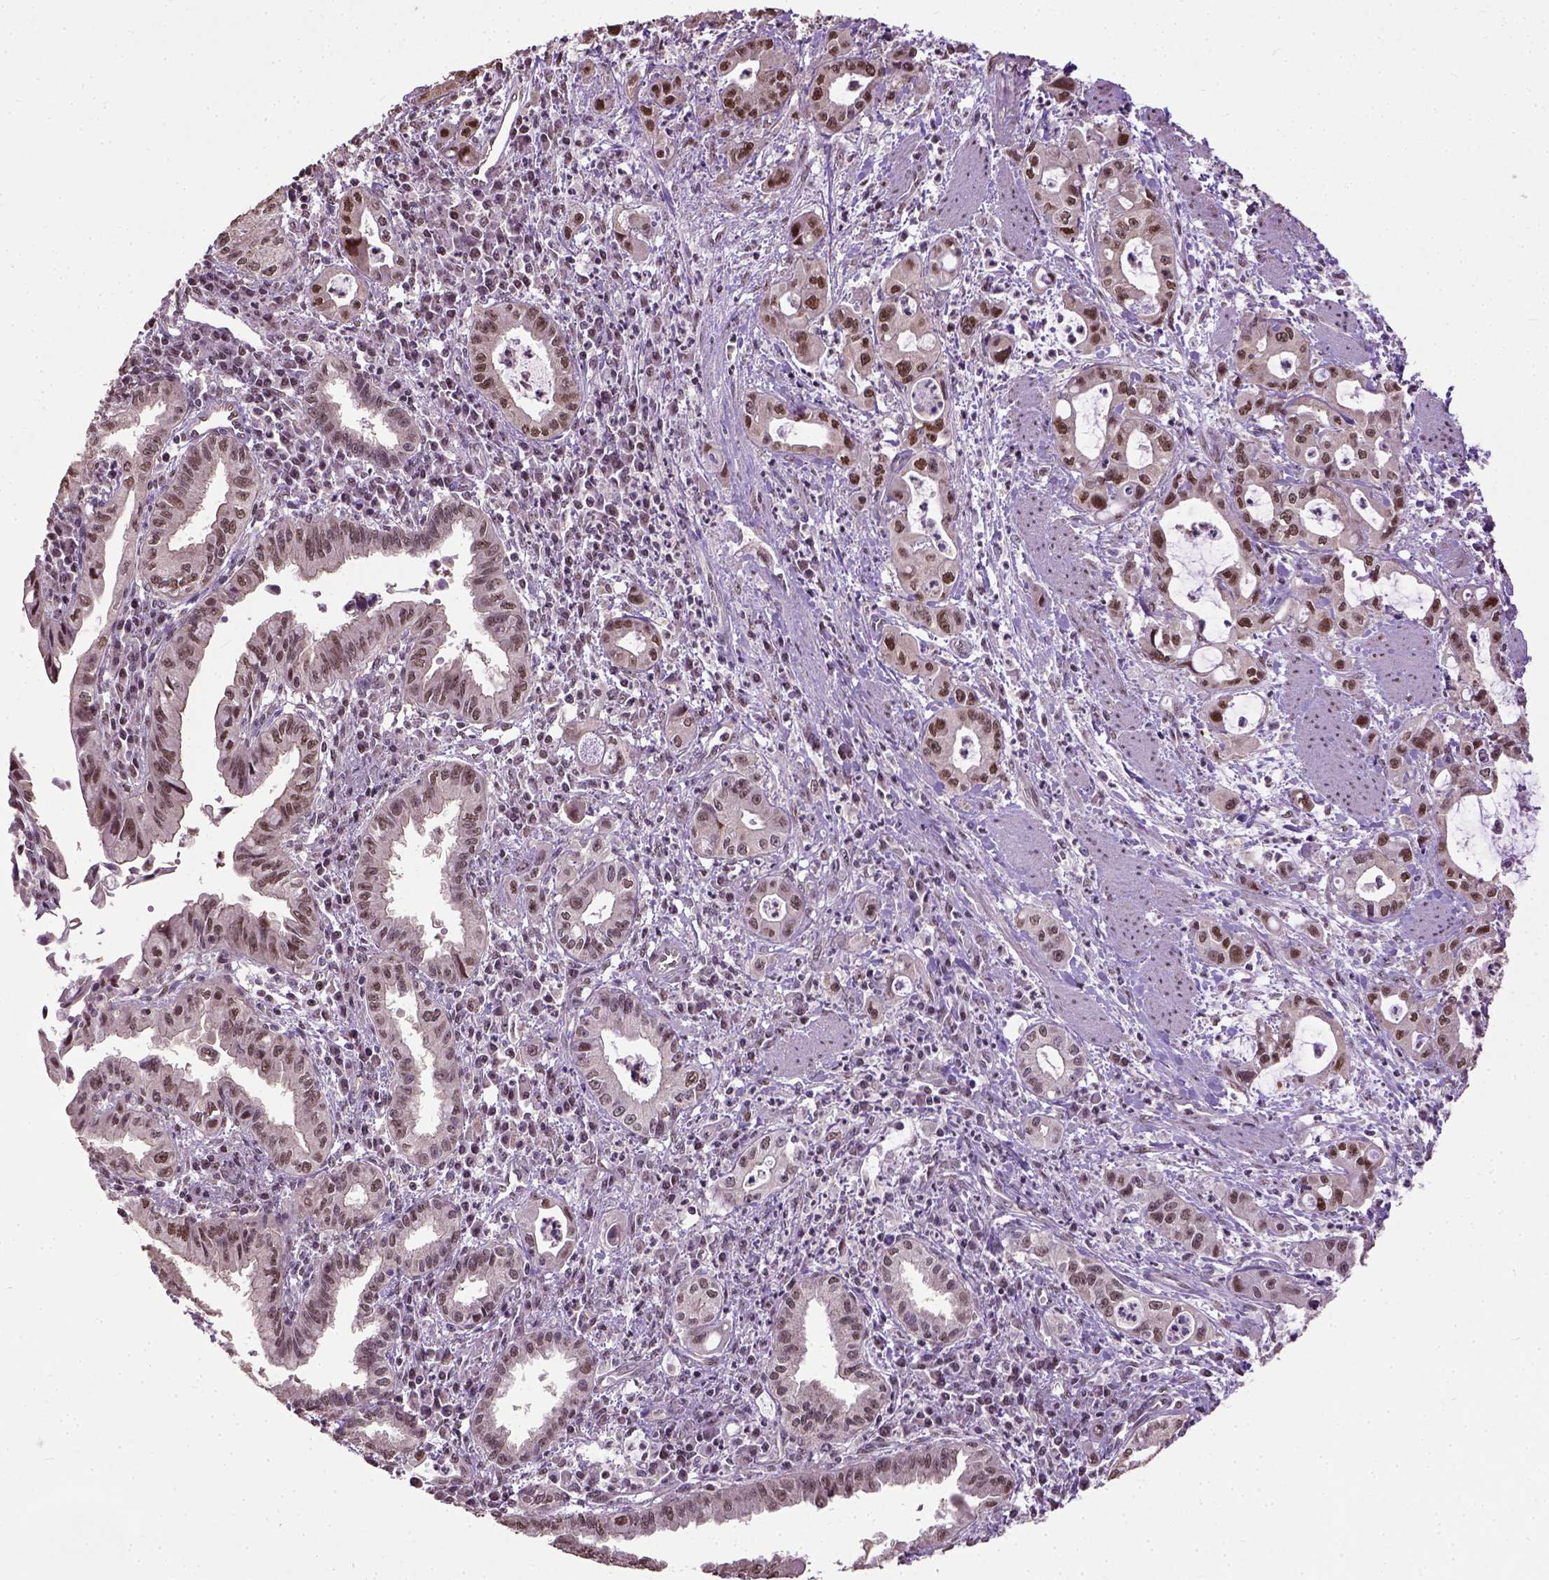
{"staining": {"intensity": "strong", "quantity": "<25%", "location": "nuclear"}, "tissue": "pancreatic cancer", "cell_type": "Tumor cells", "image_type": "cancer", "snomed": [{"axis": "morphology", "description": "Adenocarcinoma, NOS"}, {"axis": "topography", "description": "Pancreas"}], "caption": "Immunohistochemical staining of human pancreatic adenocarcinoma shows medium levels of strong nuclear positivity in about <25% of tumor cells. (DAB (3,3'-diaminobenzidine) = brown stain, brightfield microscopy at high magnification).", "gene": "UBA3", "patient": {"sex": "male", "age": 72}}